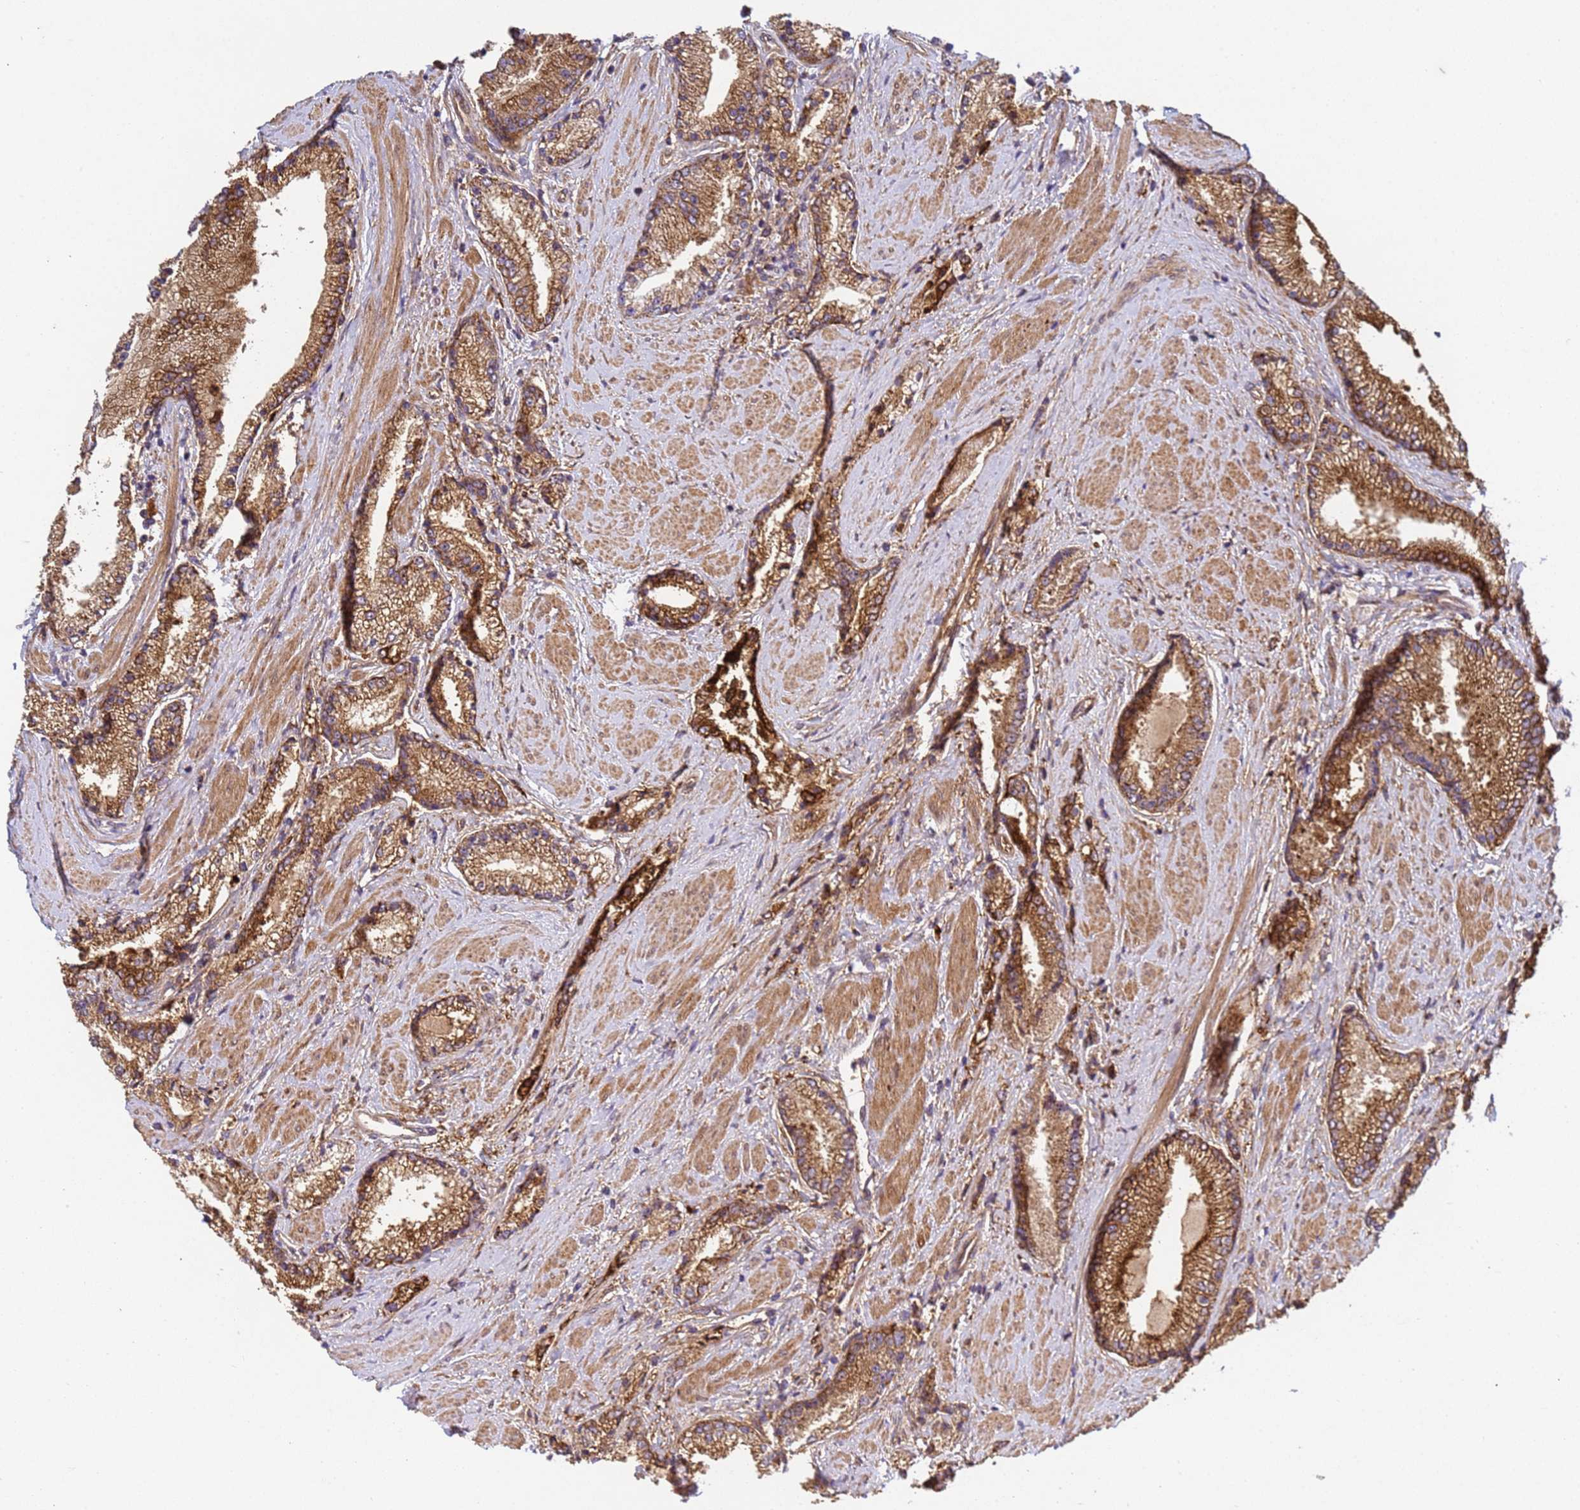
{"staining": {"intensity": "moderate", "quantity": ">75%", "location": "cytoplasmic/membranous"}, "tissue": "prostate cancer", "cell_type": "Tumor cells", "image_type": "cancer", "snomed": [{"axis": "morphology", "description": "Adenocarcinoma, High grade"}, {"axis": "topography", "description": "Prostate"}], "caption": "Immunohistochemistry photomicrograph of neoplastic tissue: human prostate cancer stained using immunohistochemistry shows medium levels of moderate protein expression localized specifically in the cytoplasmic/membranous of tumor cells, appearing as a cytoplasmic/membranous brown color.", "gene": "C8orf34", "patient": {"sex": "male", "age": 67}}